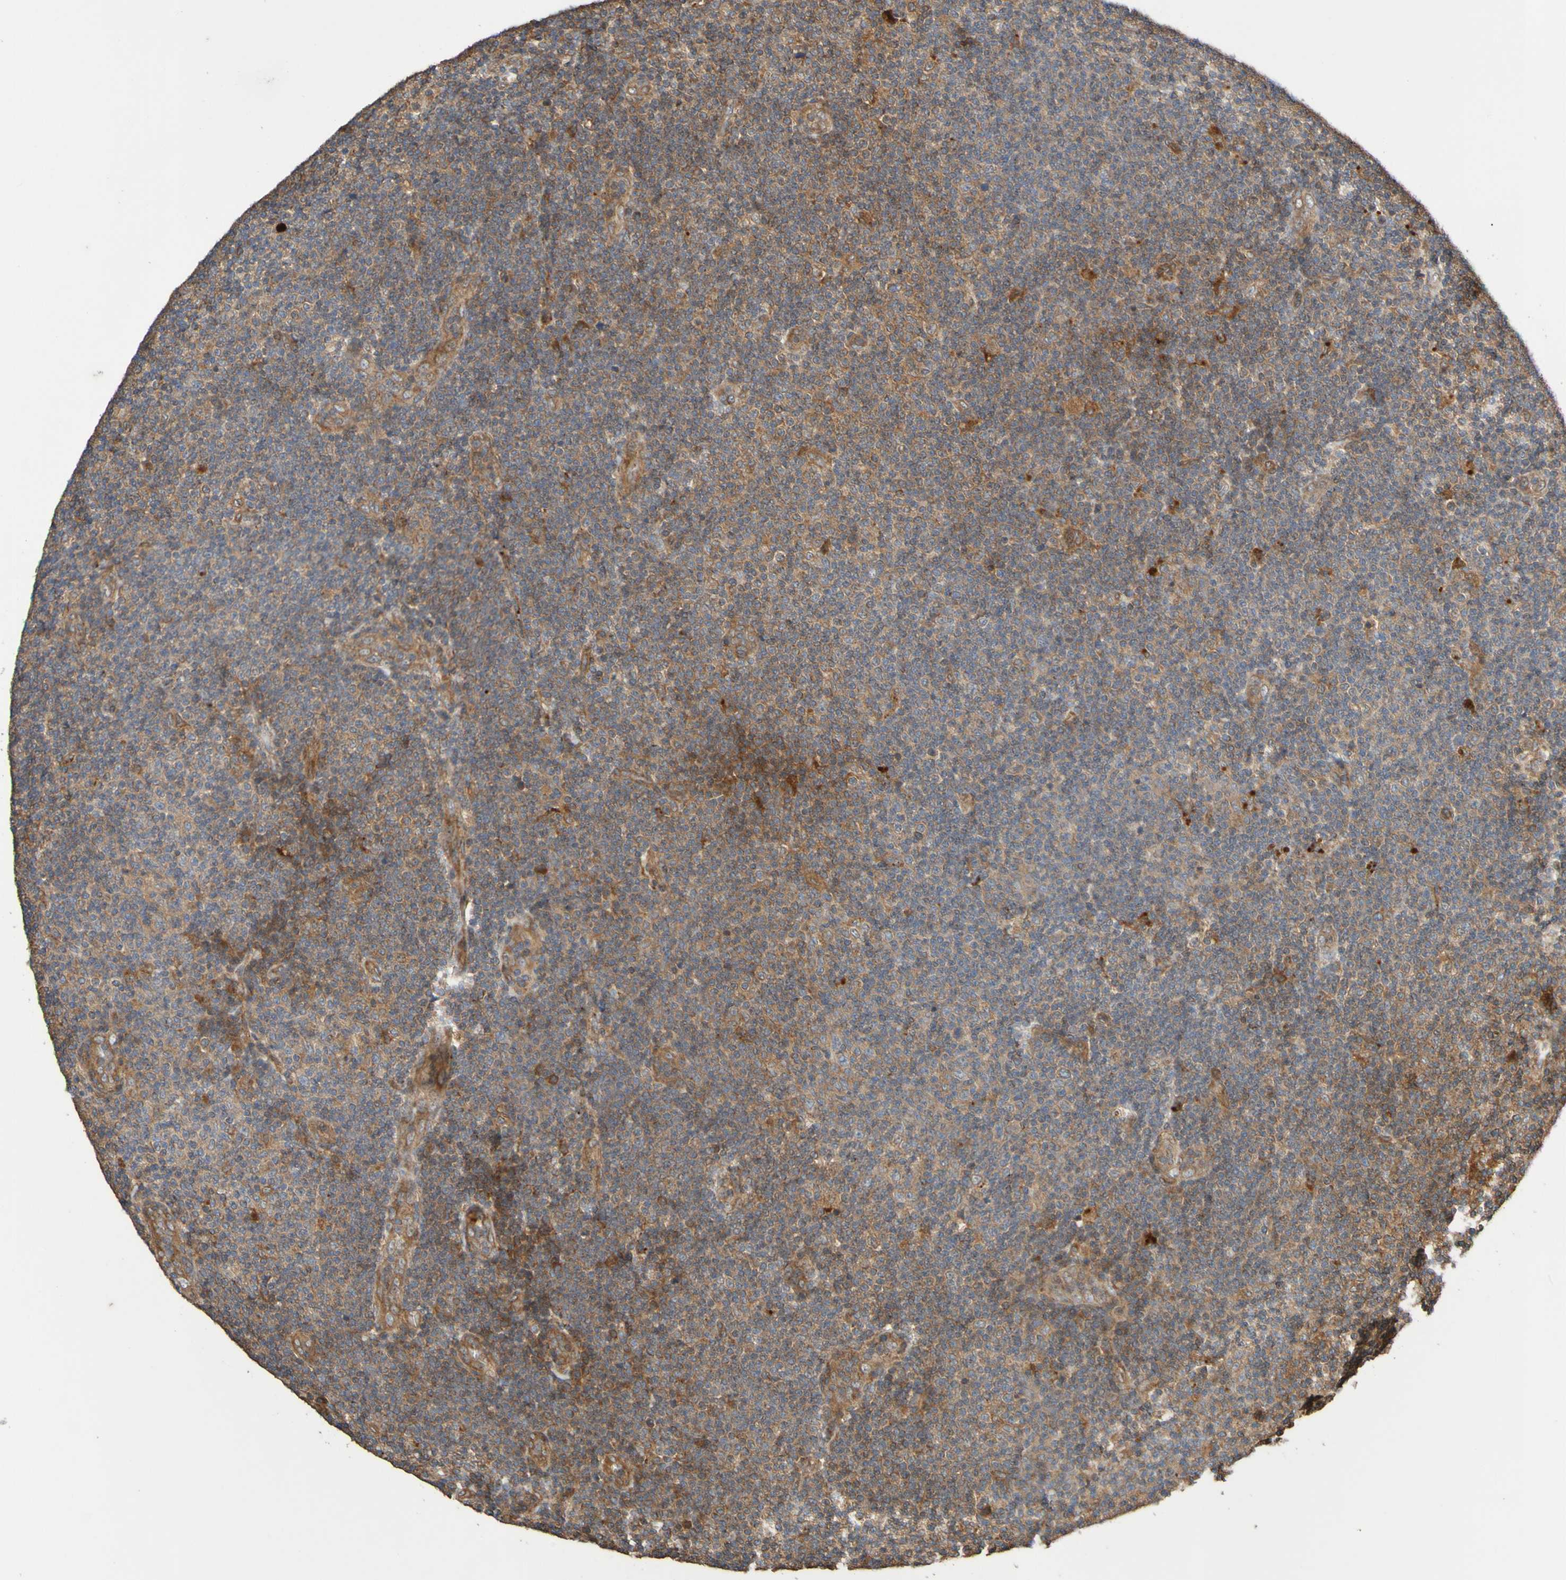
{"staining": {"intensity": "moderate", "quantity": ">75%", "location": "cytoplasmic/membranous"}, "tissue": "lymphoma", "cell_type": "Tumor cells", "image_type": "cancer", "snomed": [{"axis": "morphology", "description": "Malignant lymphoma, non-Hodgkin's type, Low grade"}, {"axis": "topography", "description": "Lymph node"}], "caption": "Protein staining demonstrates moderate cytoplasmic/membranous staining in about >75% of tumor cells in malignant lymphoma, non-Hodgkin's type (low-grade).", "gene": "UCN", "patient": {"sex": "male", "age": 83}}